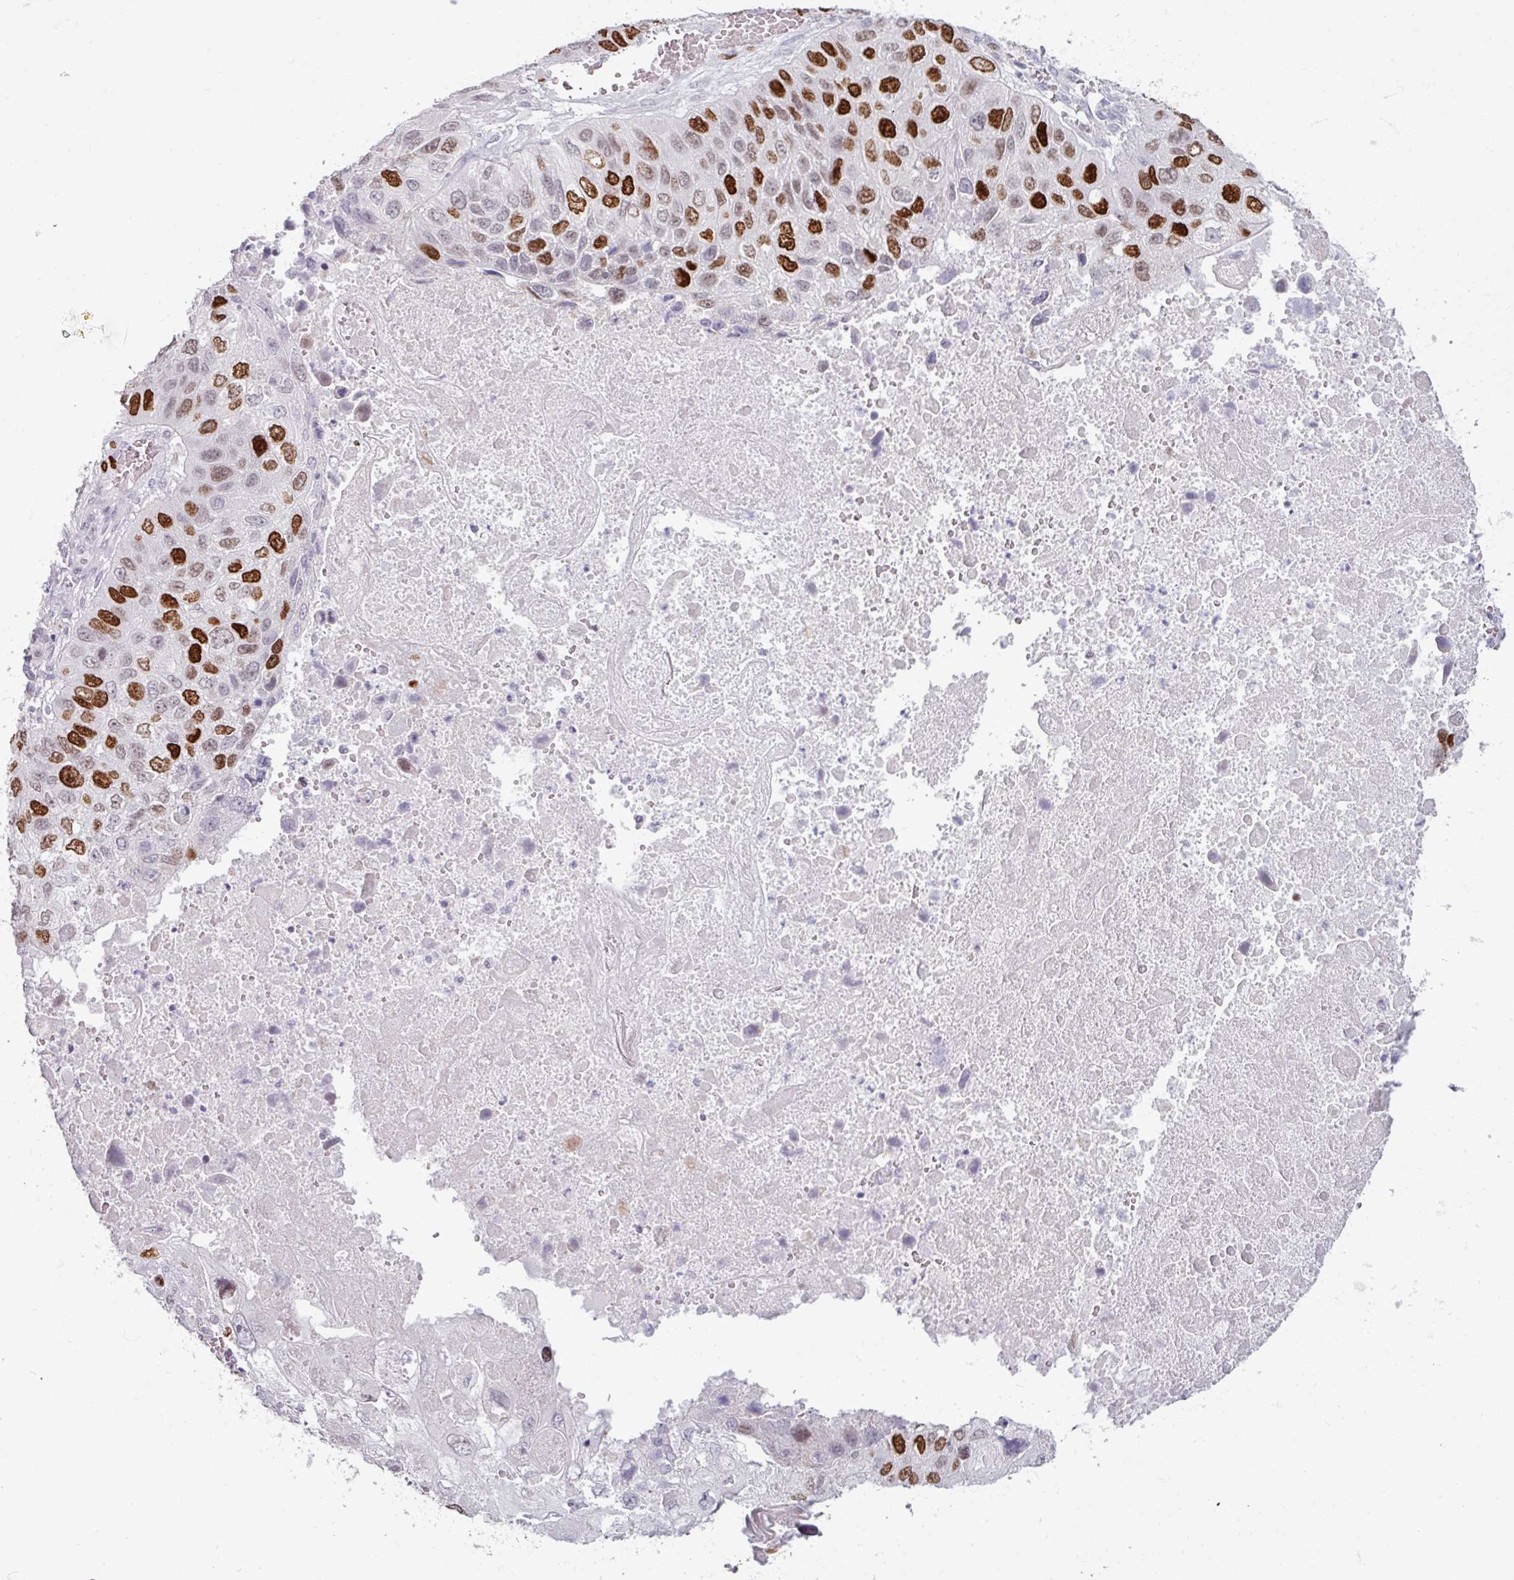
{"staining": {"intensity": "strong", "quantity": "25%-75%", "location": "nuclear"}, "tissue": "lung cancer", "cell_type": "Tumor cells", "image_type": "cancer", "snomed": [{"axis": "morphology", "description": "Squamous cell carcinoma, NOS"}, {"axis": "topography", "description": "Lung"}], "caption": "Tumor cells exhibit strong nuclear positivity in approximately 25%-75% of cells in lung squamous cell carcinoma.", "gene": "ATAD2", "patient": {"sex": "male", "age": 61}}